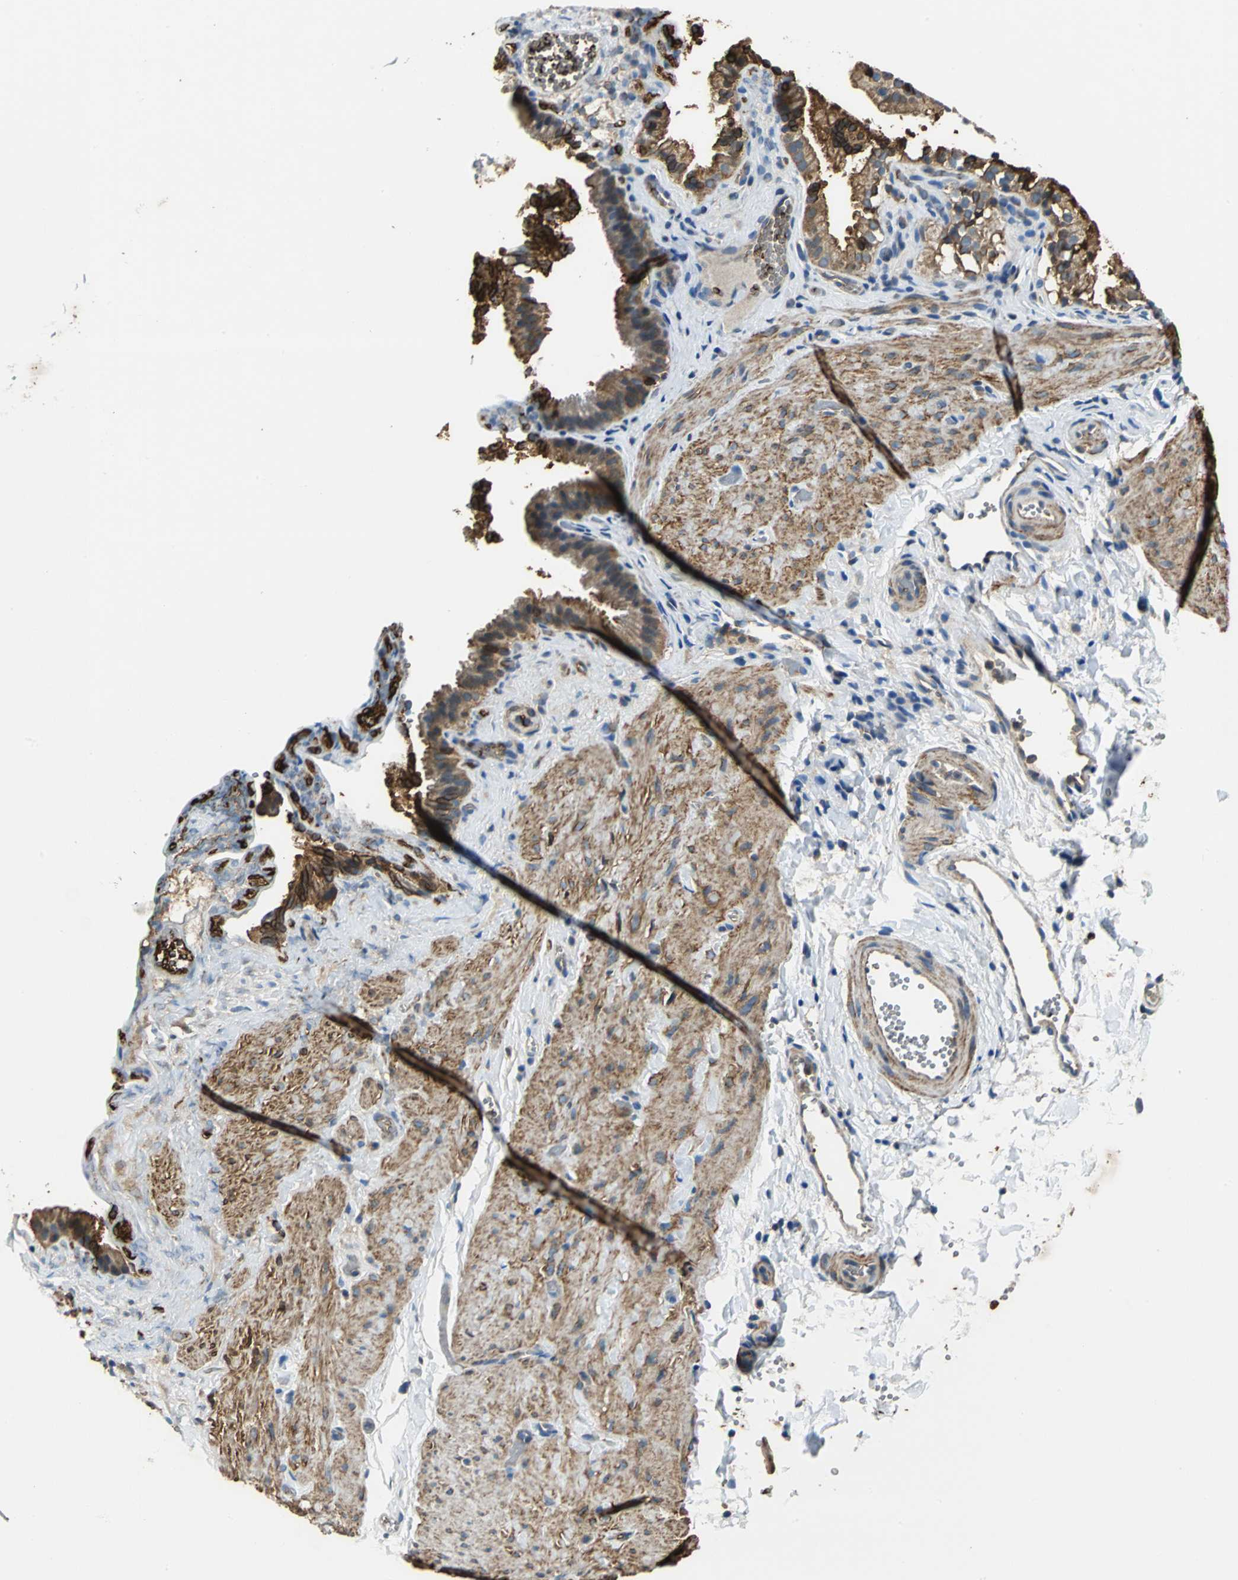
{"staining": {"intensity": "strong", "quantity": ">75%", "location": "cytoplasmic/membranous"}, "tissue": "gallbladder", "cell_type": "Glandular cells", "image_type": "normal", "snomed": [{"axis": "morphology", "description": "Normal tissue, NOS"}, {"axis": "topography", "description": "Gallbladder"}], "caption": "Gallbladder stained for a protein (brown) shows strong cytoplasmic/membranous positive expression in approximately >75% of glandular cells.", "gene": "PARVA", "patient": {"sex": "female", "age": 24}}